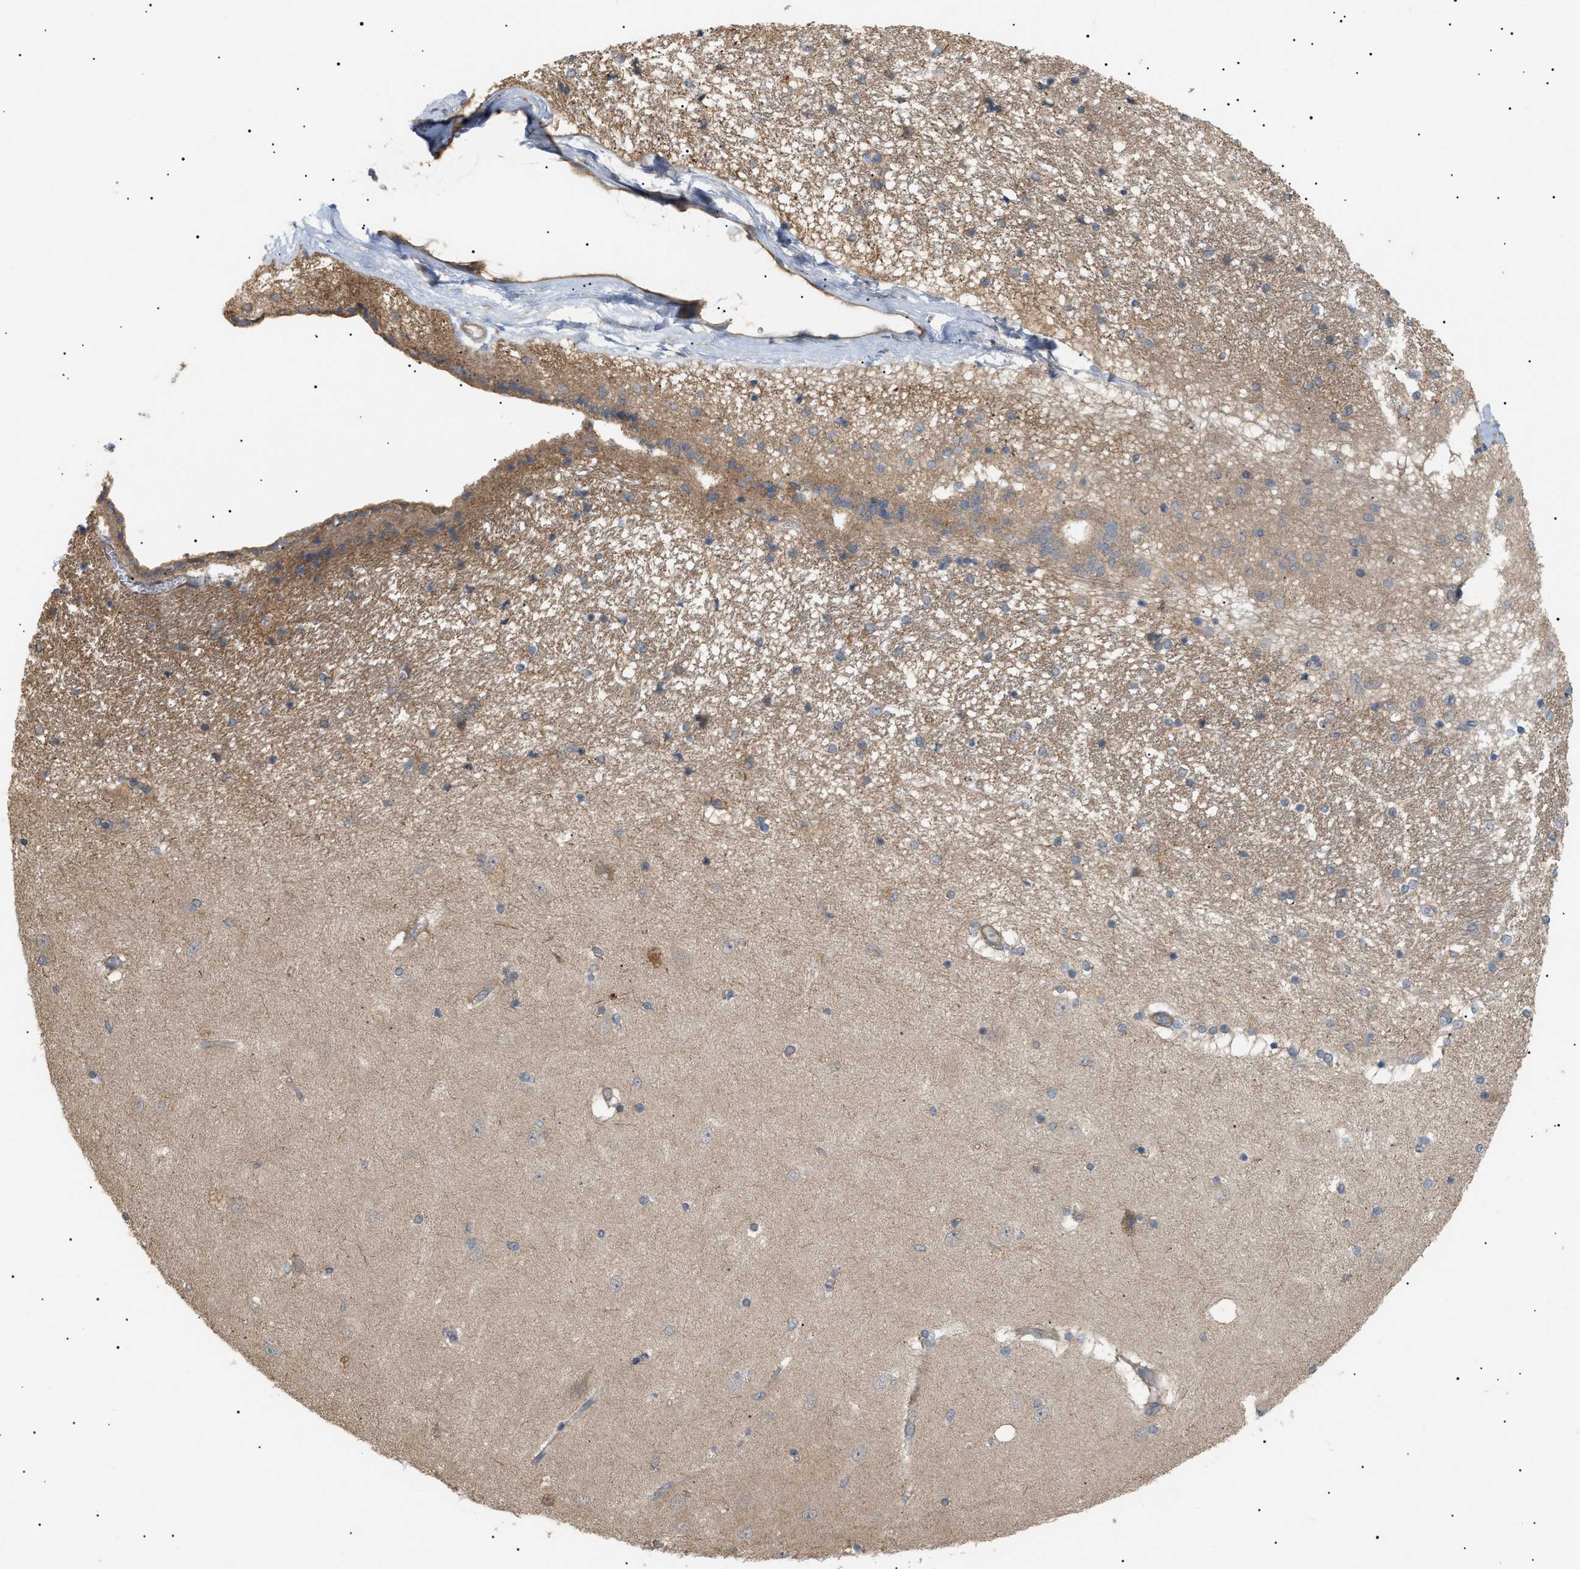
{"staining": {"intensity": "moderate", "quantity": "<25%", "location": "cytoplasmic/membranous"}, "tissue": "hippocampus", "cell_type": "Glial cells", "image_type": "normal", "snomed": [{"axis": "morphology", "description": "Normal tissue, NOS"}, {"axis": "topography", "description": "Hippocampus"}], "caption": "Immunohistochemistry (IHC) of normal human hippocampus shows low levels of moderate cytoplasmic/membranous staining in about <25% of glial cells. Using DAB (brown) and hematoxylin (blue) stains, captured at high magnification using brightfield microscopy.", "gene": "IRS2", "patient": {"sex": "female", "age": 54}}